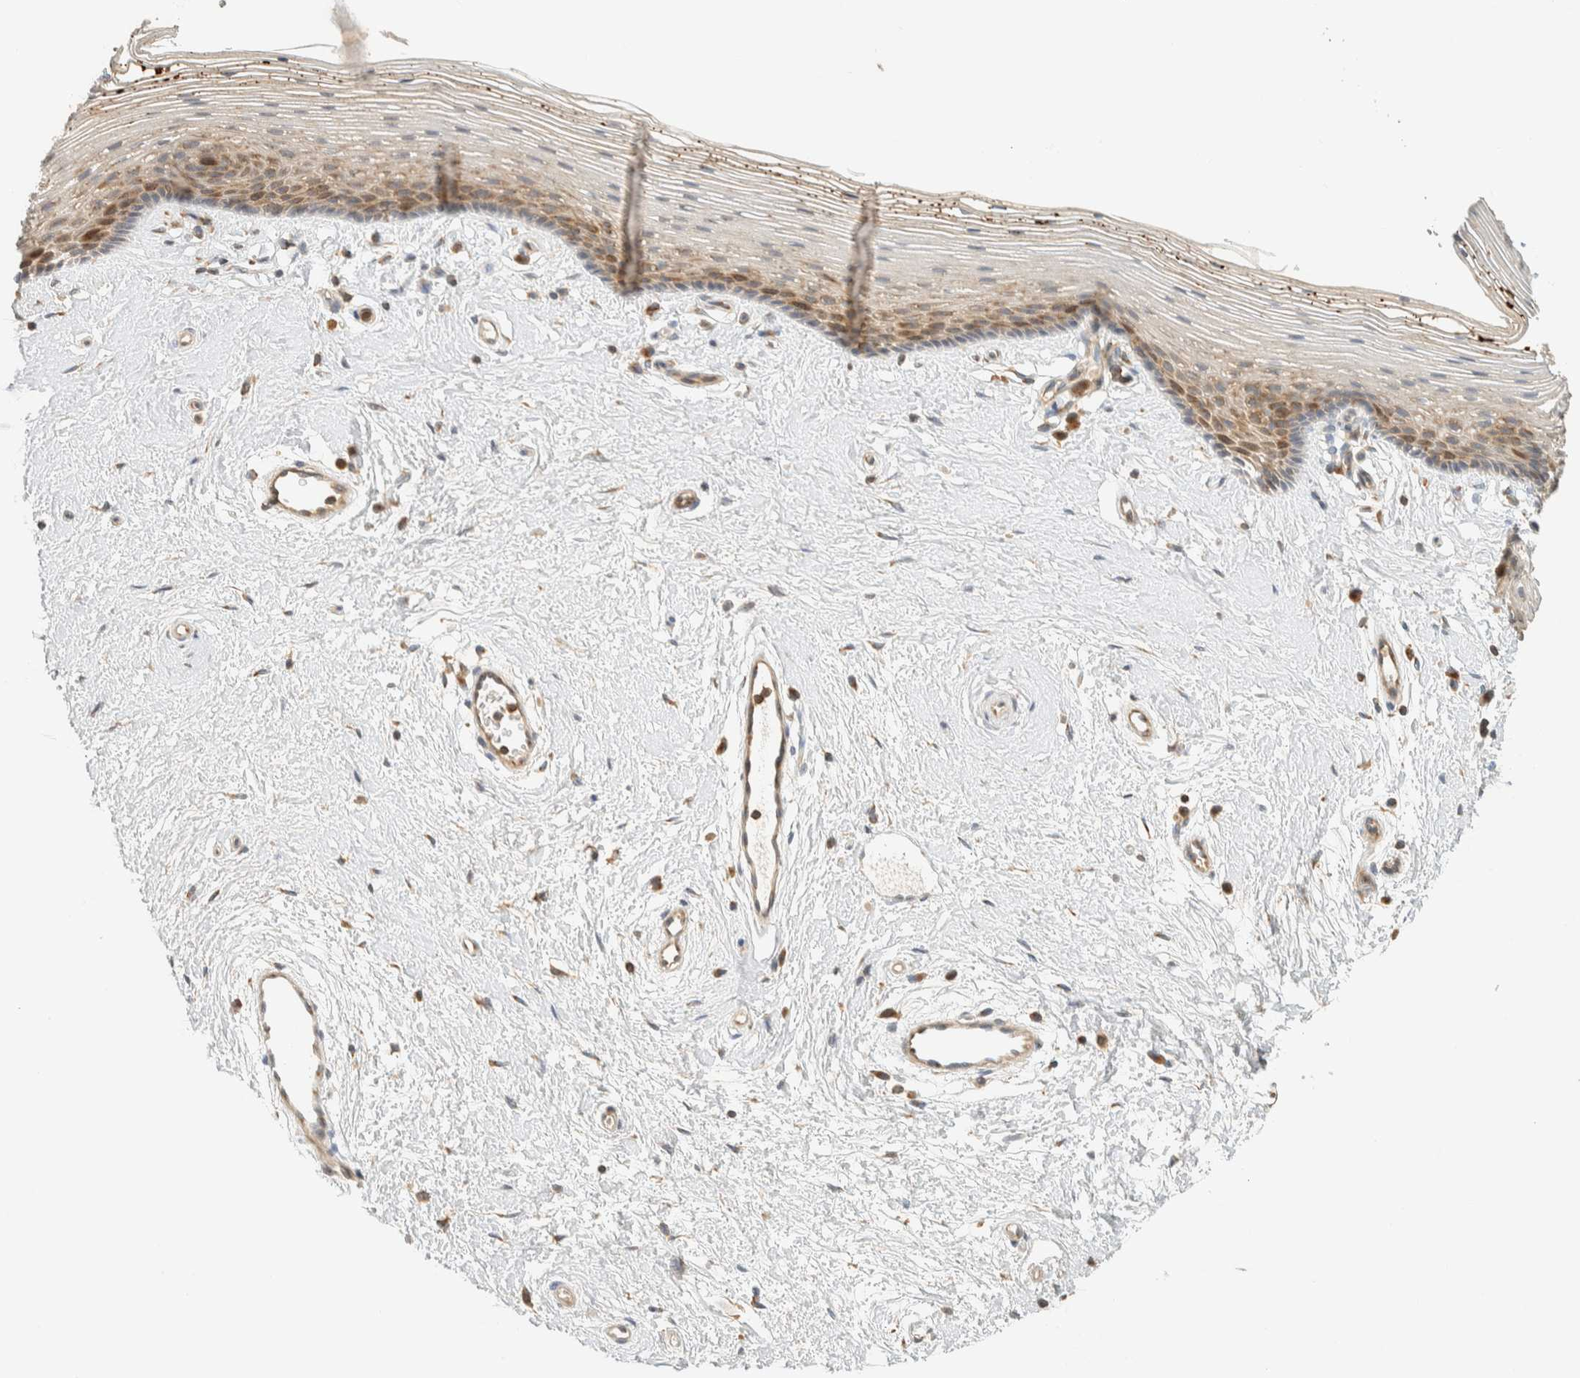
{"staining": {"intensity": "moderate", "quantity": "25%-75%", "location": "cytoplasmic/membranous"}, "tissue": "vagina", "cell_type": "Squamous epithelial cells", "image_type": "normal", "snomed": [{"axis": "morphology", "description": "Normal tissue, NOS"}, {"axis": "topography", "description": "Vagina"}], "caption": "This histopathology image exhibits immunohistochemistry staining of normal vagina, with medium moderate cytoplasmic/membranous staining in about 25%-75% of squamous epithelial cells.", "gene": "ARFGEF1", "patient": {"sex": "female", "age": 46}}